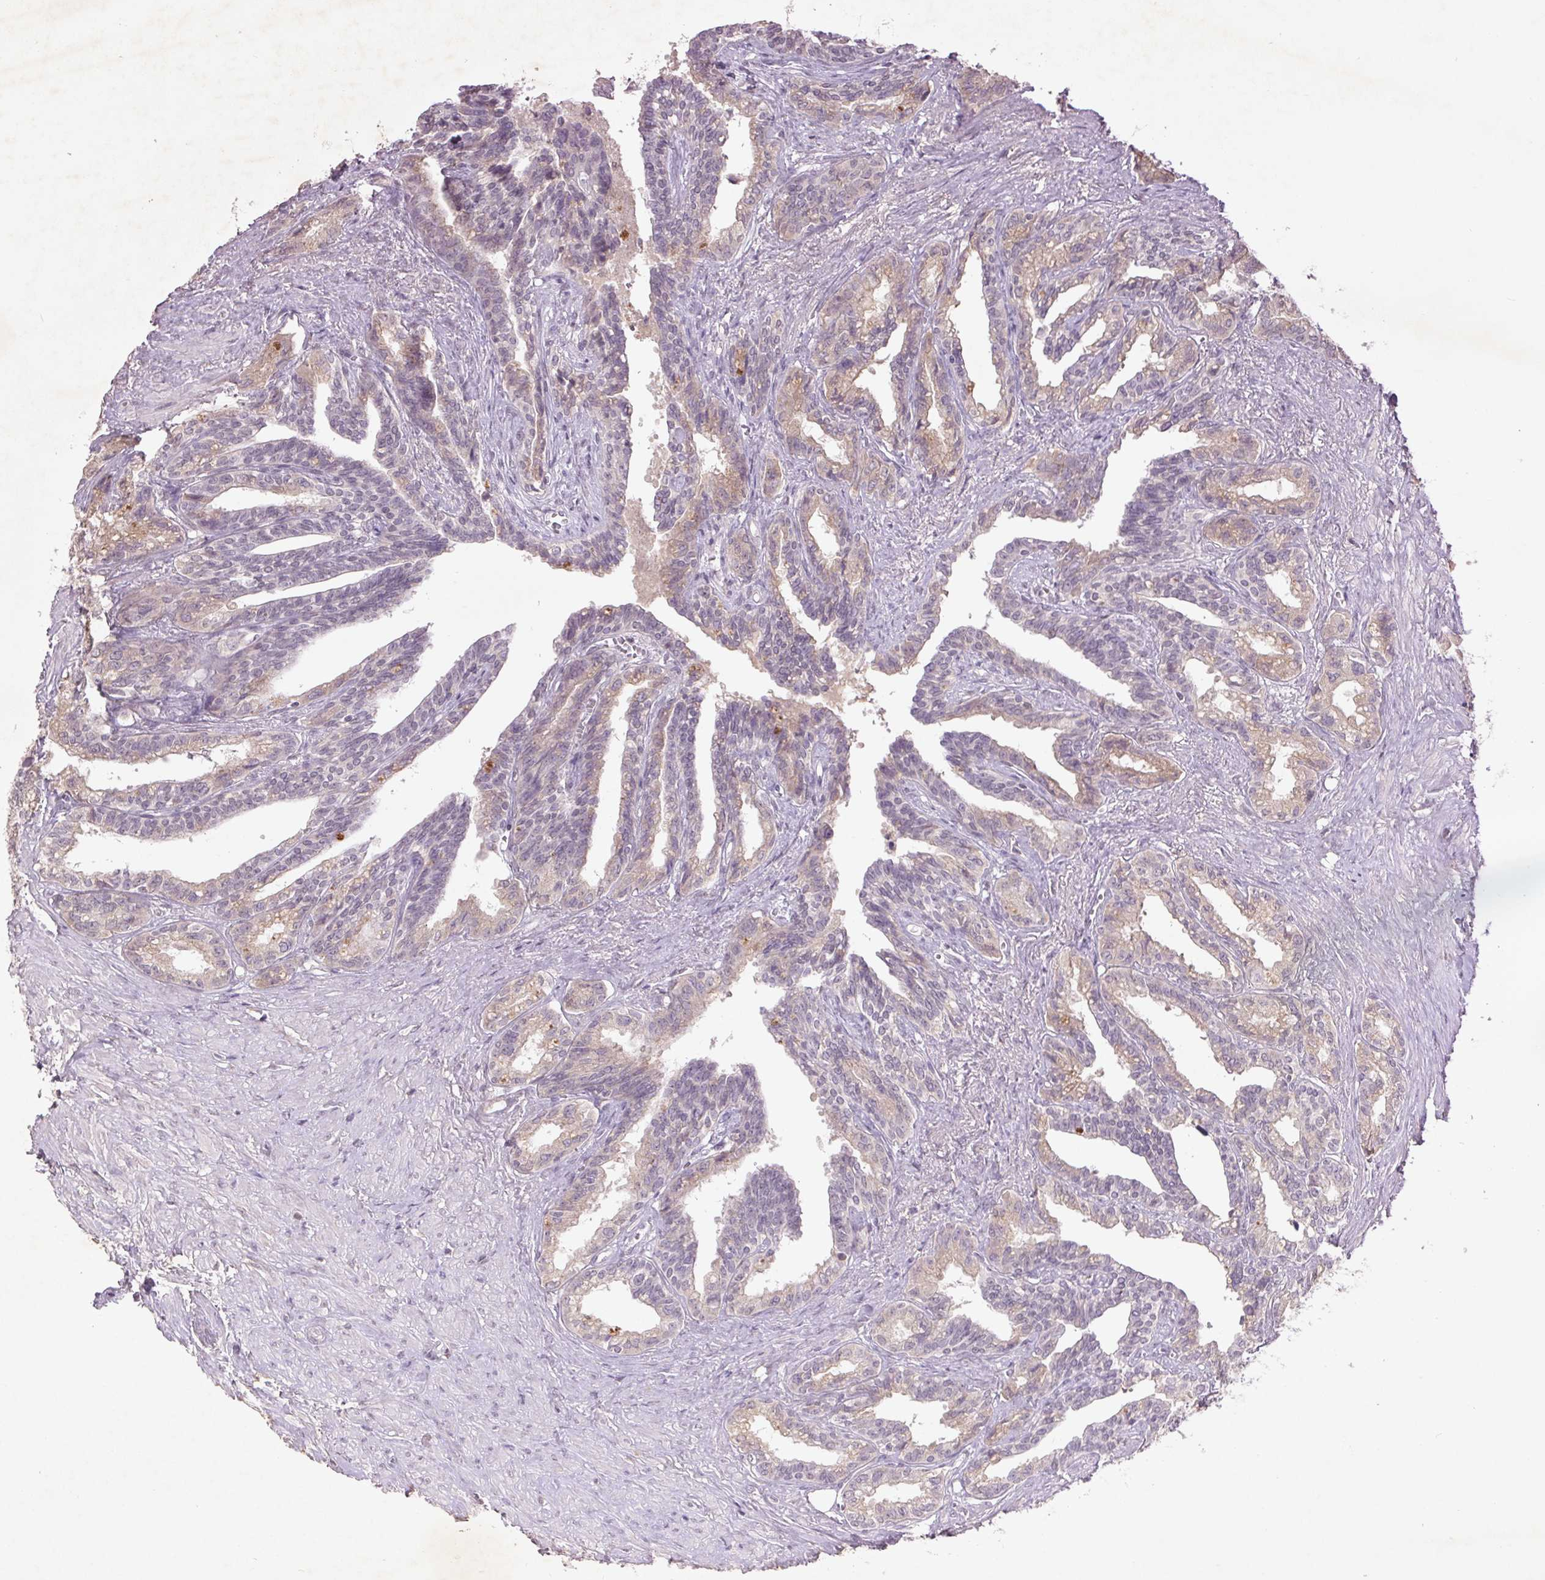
{"staining": {"intensity": "weak", "quantity": "<25%", "location": "cytoplasmic/membranous"}, "tissue": "seminal vesicle", "cell_type": "Glandular cells", "image_type": "normal", "snomed": [{"axis": "morphology", "description": "Normal tissue, NOS"}, {"axis": "morphology", "description": "Urothelial carcinoma, NOS"}, {"axis": "topography", "description": "Urinary bladder"}, {"axis": "topography", "description": "Seminal veicle"}], "caption": "DAB immunohistochemical staining of benign seminal vesicle displays no significant expression in glandular cells. (IHC, brightfield microscopy, high magnification).", "gene": "FAM168B", "patient": {"sex": "male", "age": 76}}